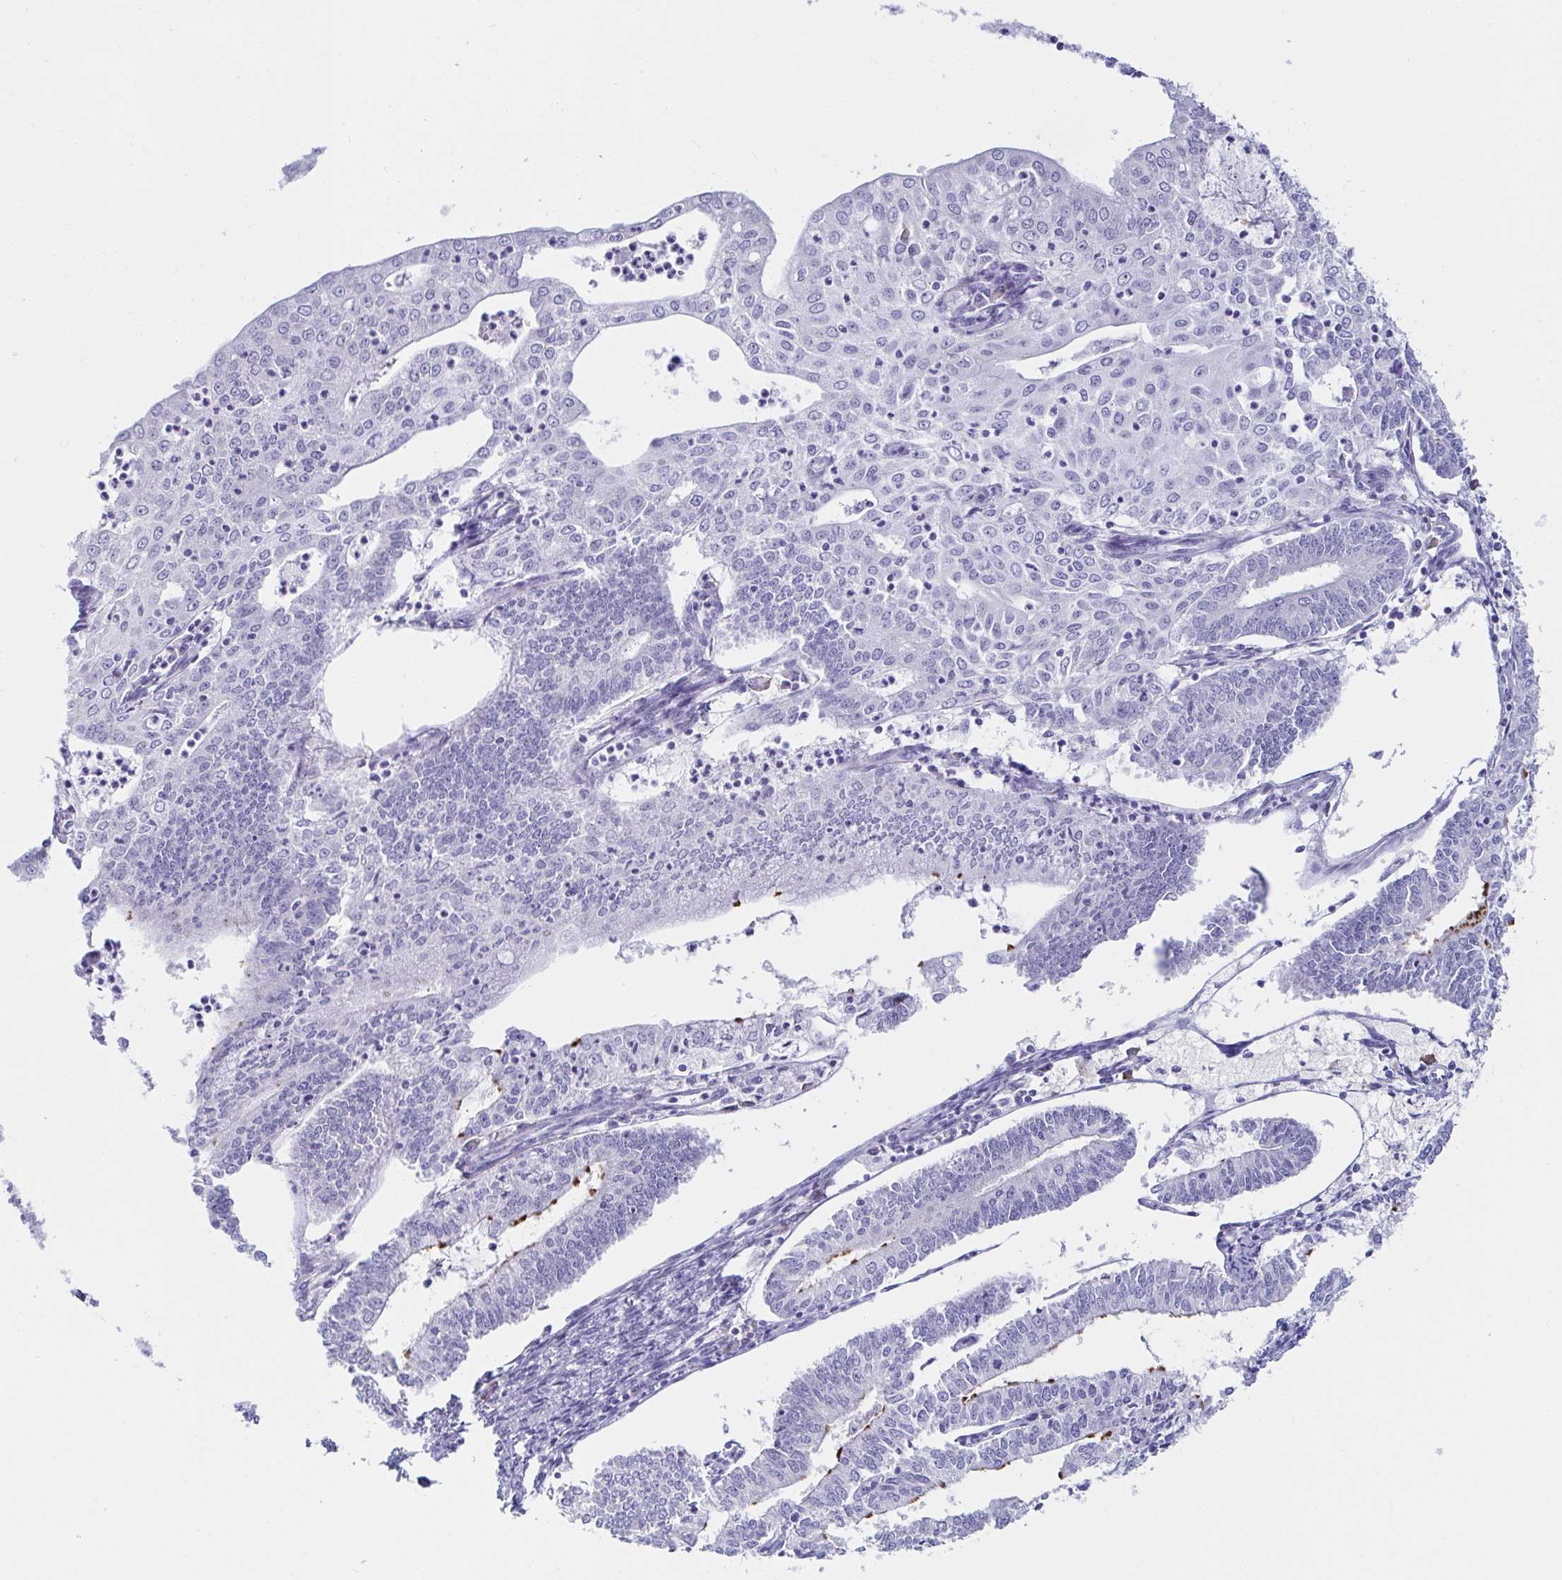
{"staining": {"intensity": "negative", "quantity": "none", "location": "none"}, "tissue": "endometrial cancer", "cell_type": "Tumor cells", "image_type": "cancer", "snomed": [{"axis": "morphology", "description": "Adenocarcinoma, NOS"}, {"axis": "topography", "description": "Endometrium"}], "caption": "Immunohistochemistry photomicrograph of human endometrial adenocarcinoma stained for a protein (brown), which reveals no expression in tumor cells. (DAB (3,3'-diaminobenzidine) immunohistochemistry visualized using brightfield microscopy, high magnification).", "gene": "C4orf17", "patient": {"sex": "female", "age": 61}}